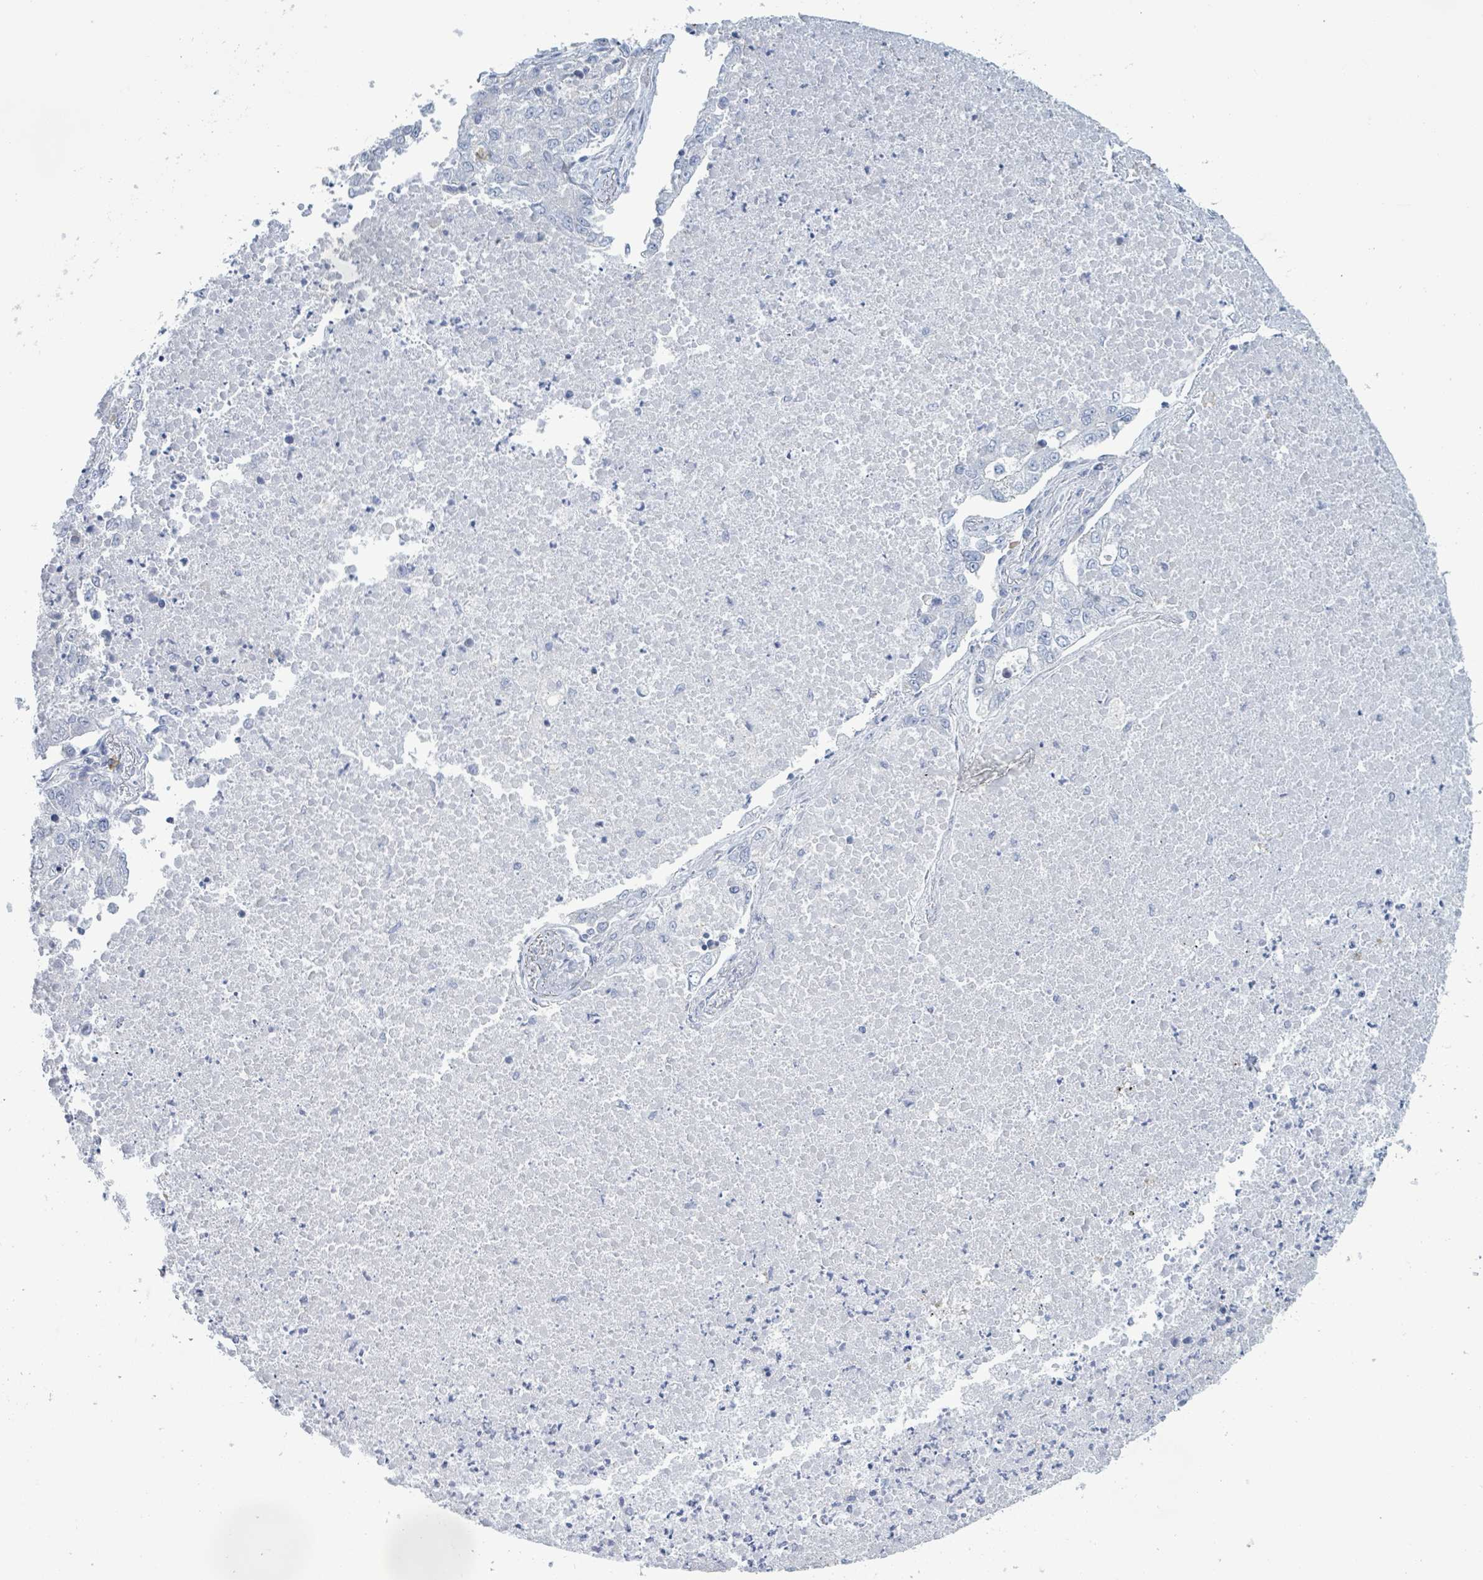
{"staining": {"intensity": "negative", "quantity": "none", "location": "none"}, "tissue": "lung cancer", "cell_type": "Tumor cells", "image_type": "cancer", "snomed": [{"axis": "morphology", "description": "Adenocarcinoma, NOS"}, {"axis": "topography", "description": "Lung"}], "caption": "Tumor cells are negative for brown protein staining in lung cancer (adenocarcinoma).", "gene": "PGA3", "patient": {"sex": "male", "age": 49}}